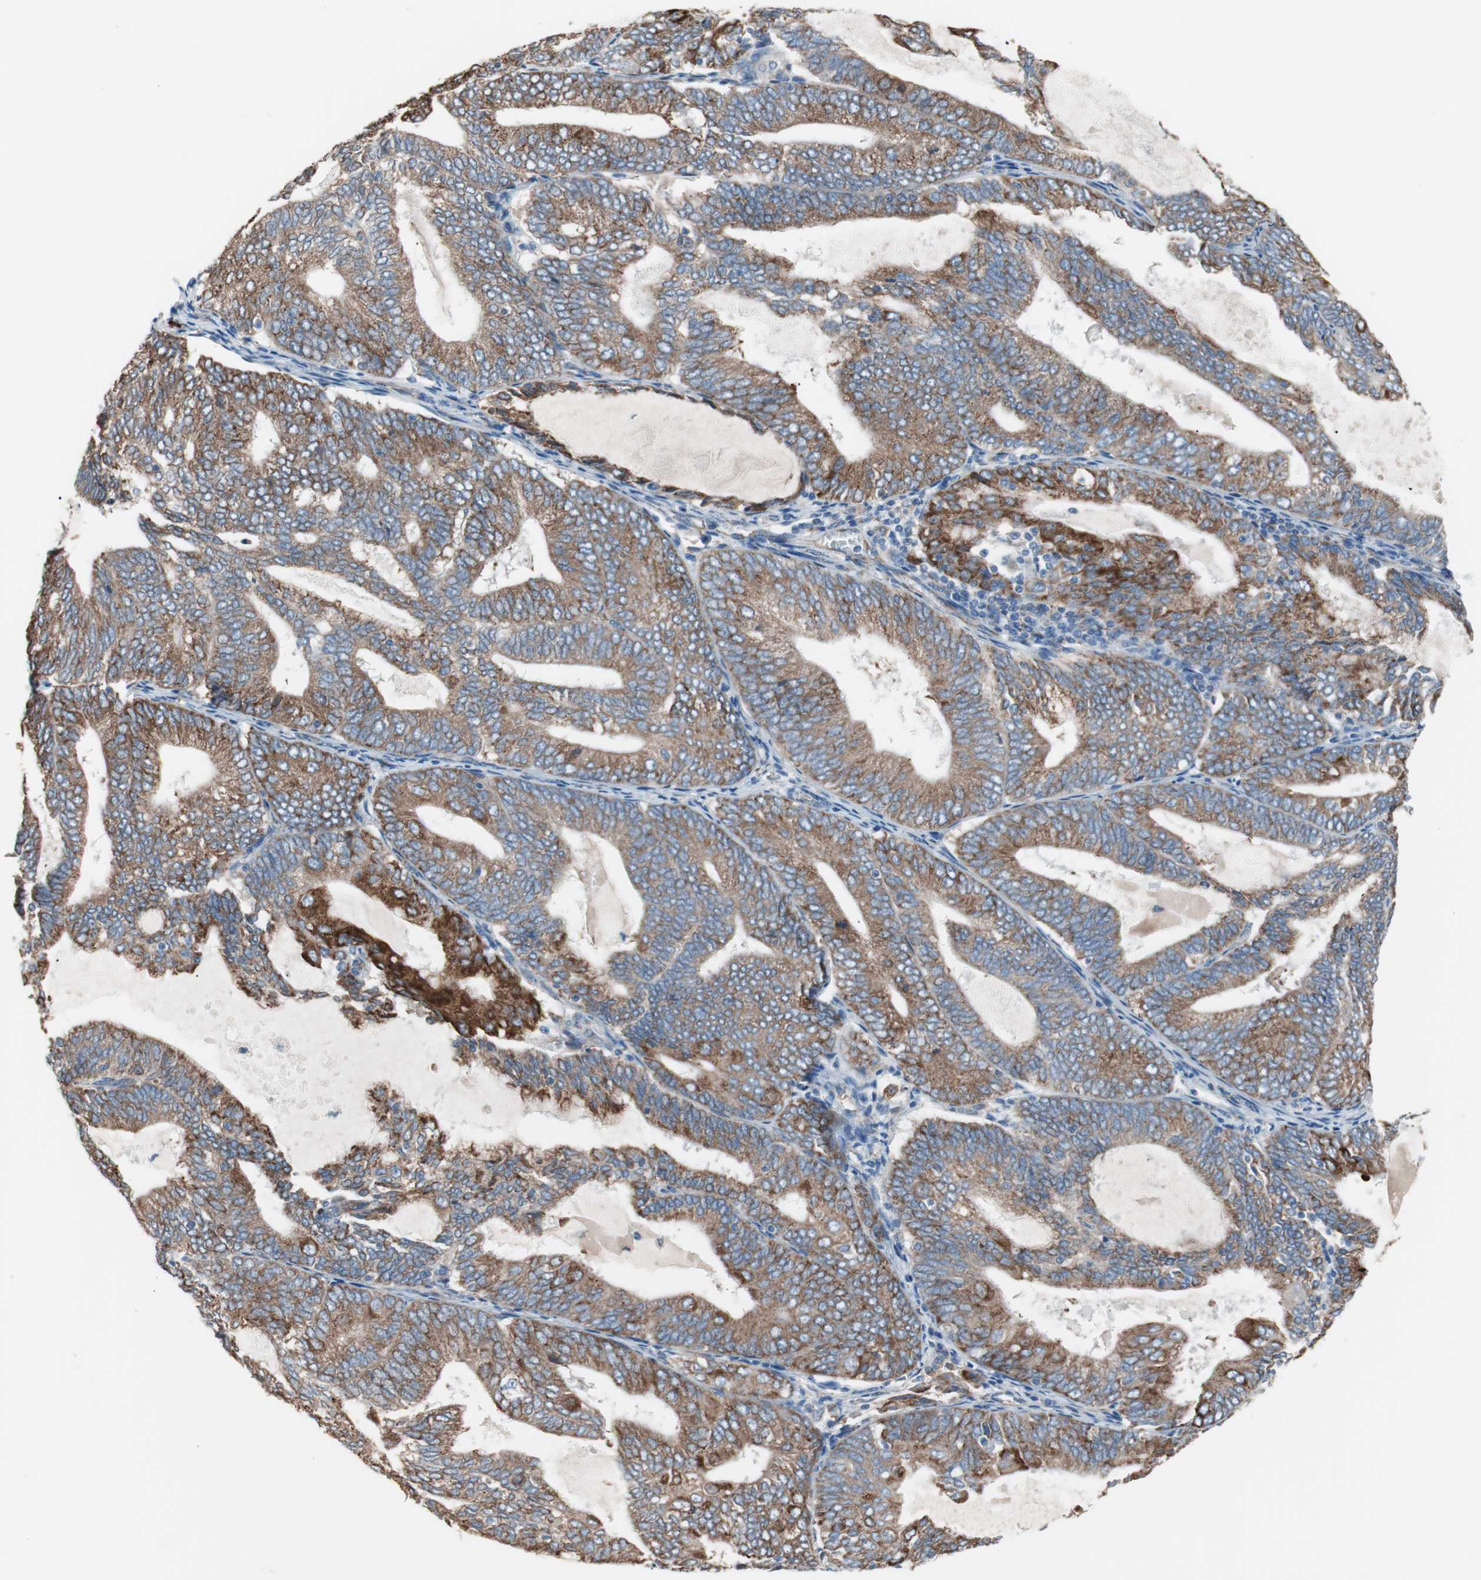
{"staining": {"intensity": "moderate", "quantity": ">75%", "location": "cytoplasmic/membranous"}, "tissue": "endometrial cancer", "cell_type": "Tumor cells", "image_type": "cancer", "snomed": [{"axis": "morphology", "description": "Adenocarcinoma, NOS"}, {"axis": "topography", "description": "Endometrium"}], "caption": "This is an image of immunohistochemistry (IHC) staining of endometrial cancer, which shows moderate positivity in the cytoplasmic/membranous of tumor cells.", "gene": "SLC27A4", "patient": {"sex": "female", "age": 81}}